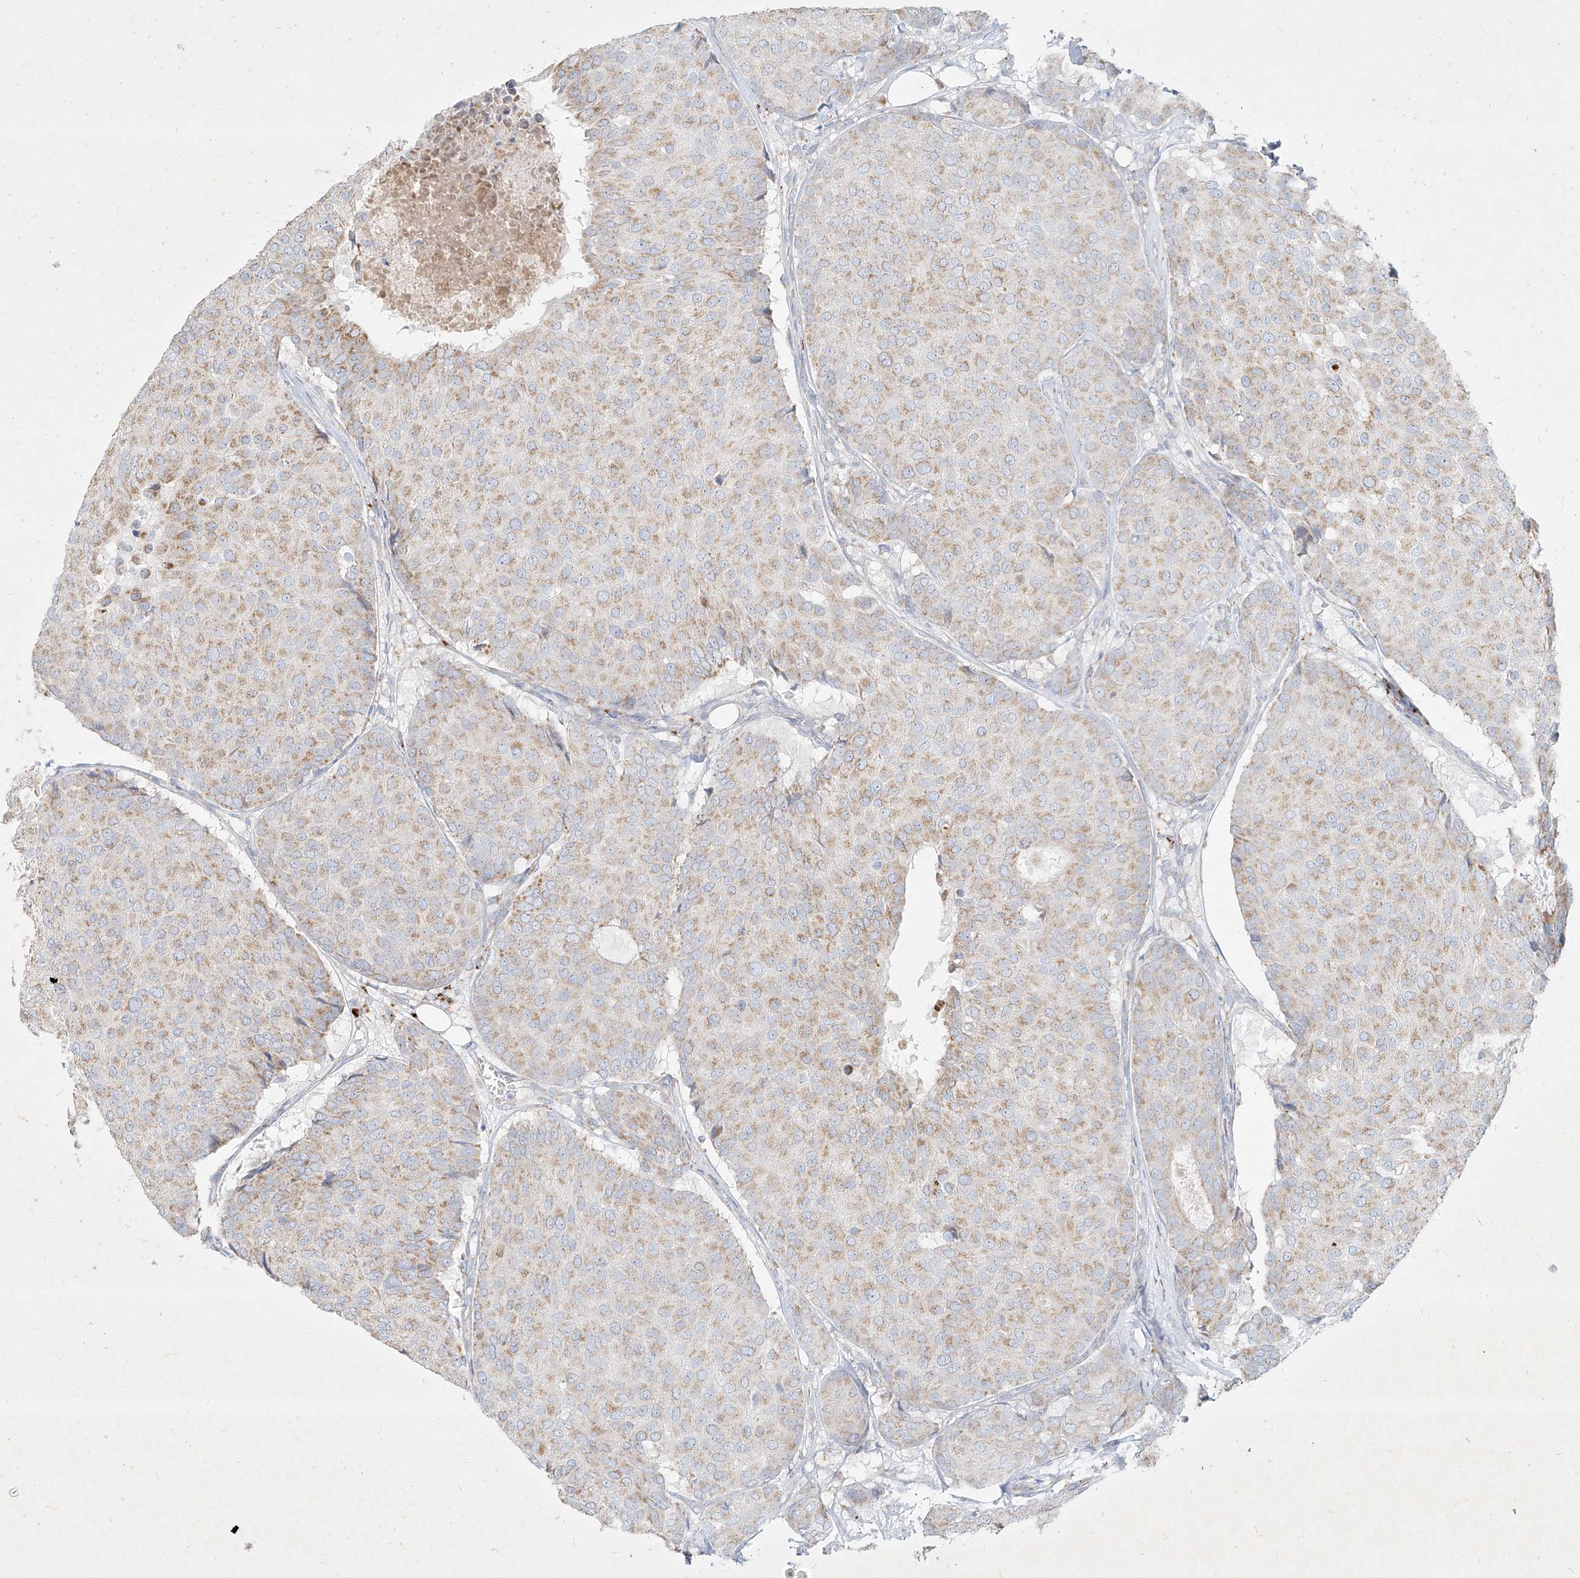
{"staining": {"intensity": "weak", "quantity": ">75%", "location": "cytoplasmic/membranous"}, "tissue": "breast cancer", "cell_type": "Tumor cells", "image_type": "cancer", "snomed": [{"axis": "morphology", "description": "Duct carcinoma"}, {"axis": "topography", "description": "Breast"}], "caption": "A brown stain highlights weak cytoplasmic/membranous expression of a protein in infiltrating ductal carcinoma (breast) tumor cells.", "gene": "MTX2", "patient": {"sex": "female", "age": 75}}